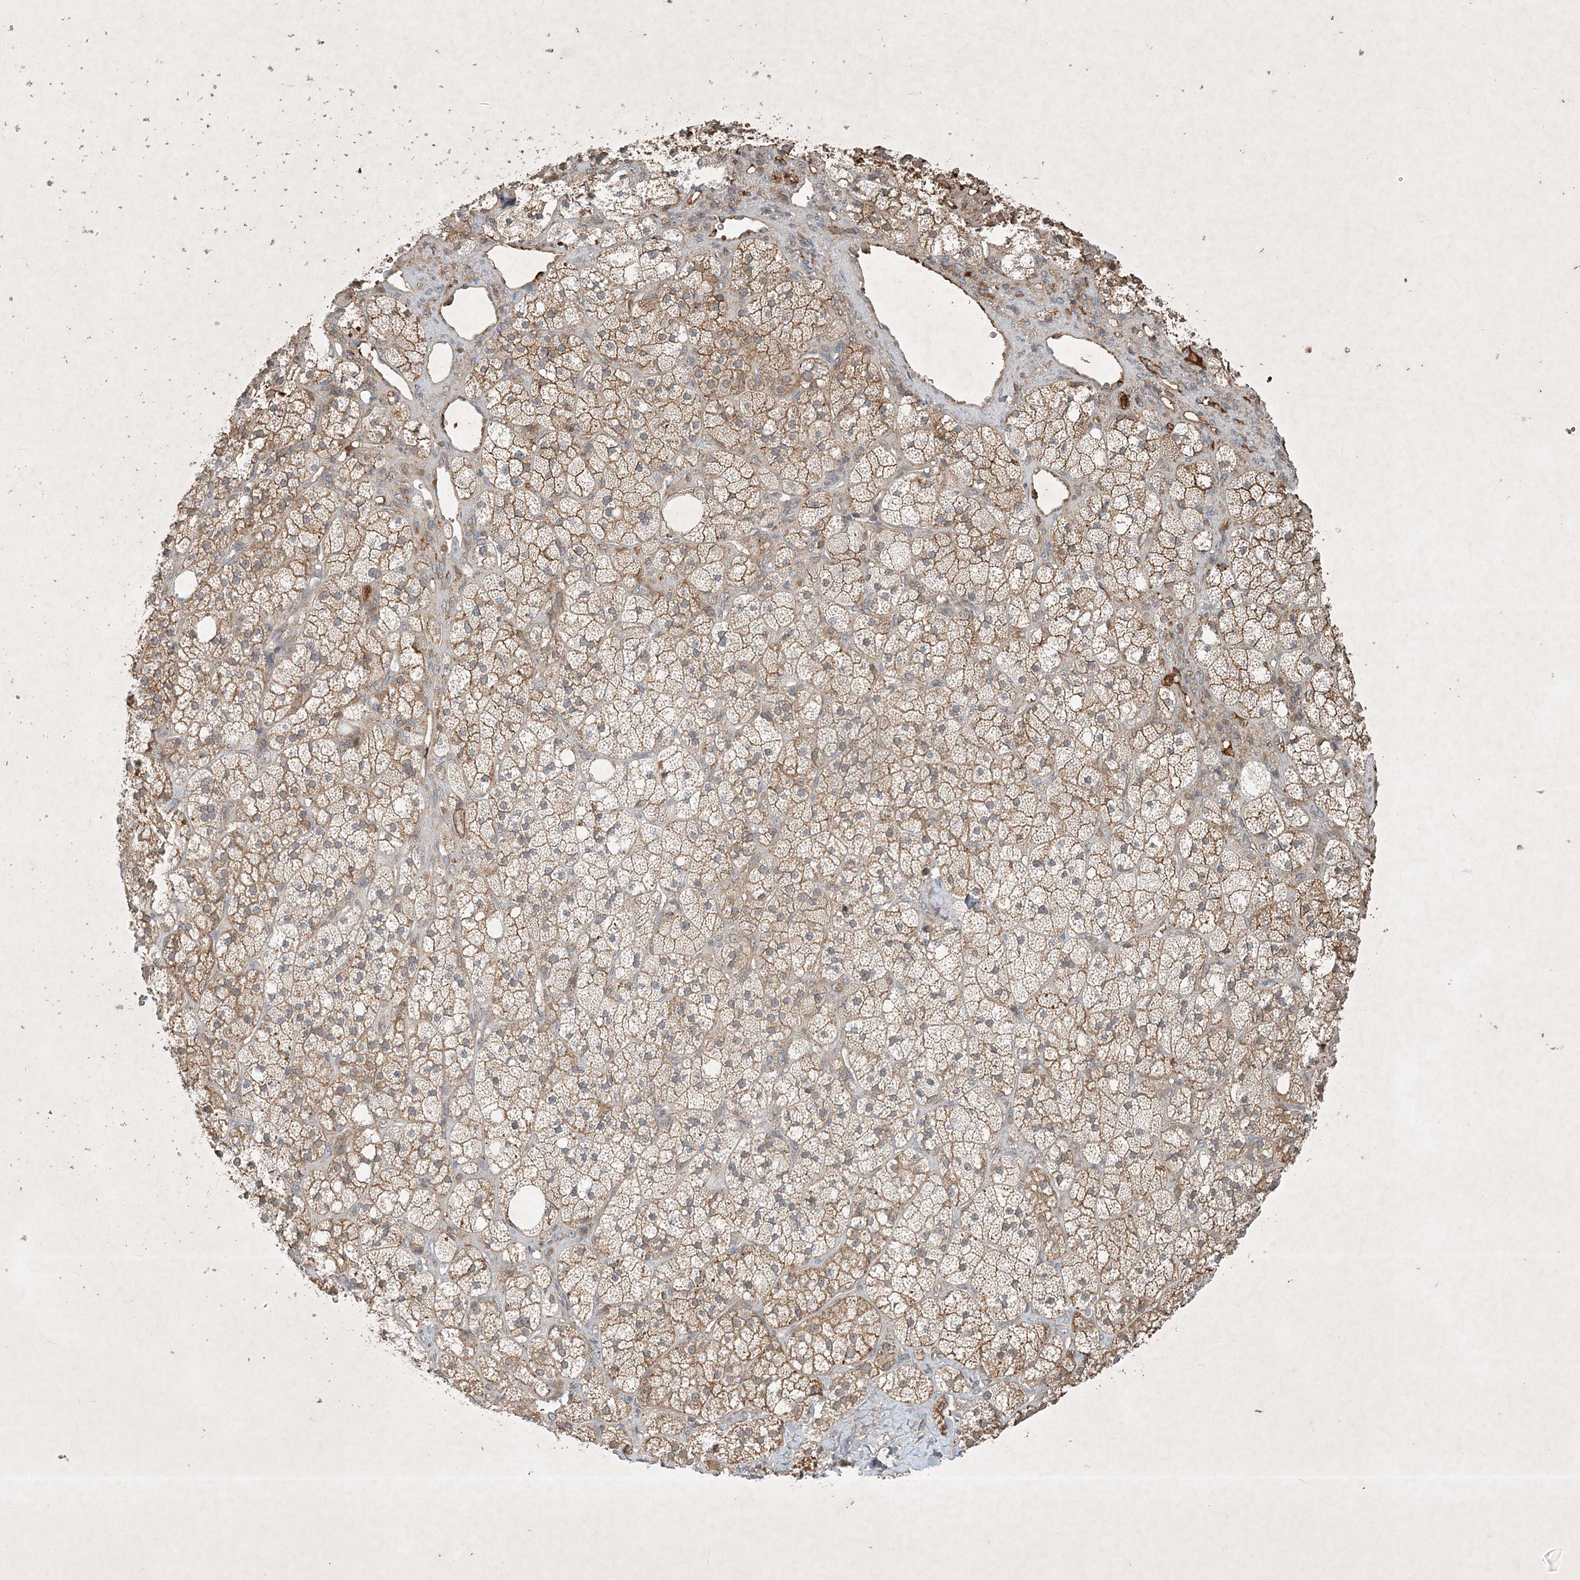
{"staining": {"intensity": "moderate", "quantity": "25%-75%", "location": "cytoplasmic/membranous"}, "tissue": "adrenal gland", "cell_type": "Glandular cells", "image_type": "normal", "snomed": [{"axis": "morphology", "description": "Normal tissue, NOS"}, {"axis": "topography", "description": "Adrenal gland"}], "caption": "Immunohistochemistry (DAB (3,3'-diaminobenzidine)) staining of benign human adrenal gland shows moderate cytoplasmic/membranous protein positivity in about 25%-75% of glandular cells. (DAB (3,3'-diaminobenzidine) IHC with brightfield microscopy, high magnification).", "gene": "TNFAIP6", "patient": {"sex": "male", "age": 61}}